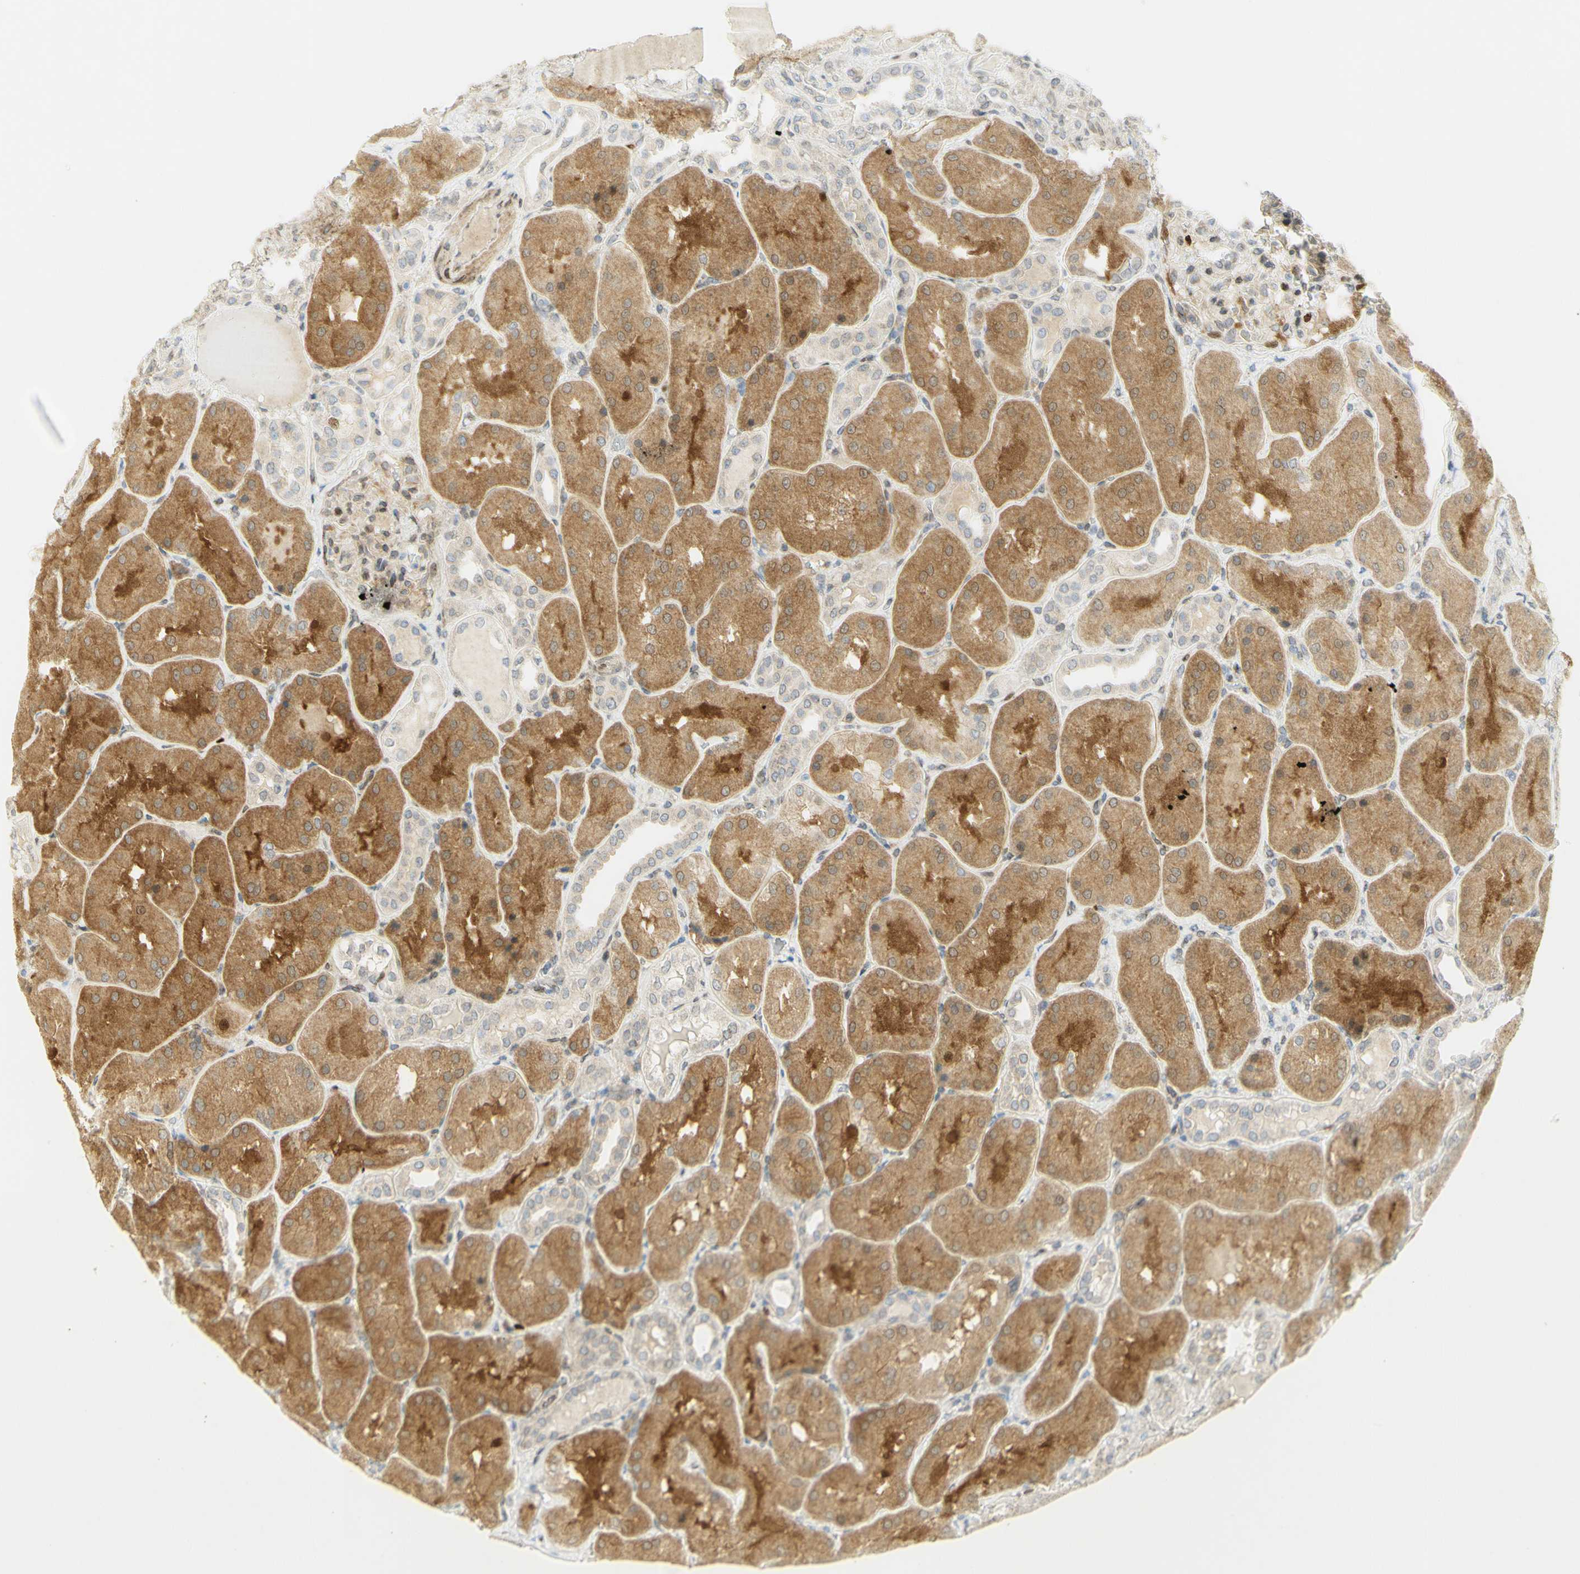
{"staining": {"intensity": "strong", "quantity": "<25%", "location": "nuclear"}, "tissue": "kidney", "cell_type": "Cells in glomeruli", "image_type": "normal", "snomed": [{"axis": "morphology", "description": "Normal tissue, NOS"}, {"axis": "topography", "description": "Kidney"}], "caption": "This micrograph shows immunohistochemistry (IHC) staining of normal human kidney, with medium strong nuclear positivity in approximately <25% of cells in glomeruli.", "gene": "E2F1", "patient": {"sex": "female", "age": 56}}